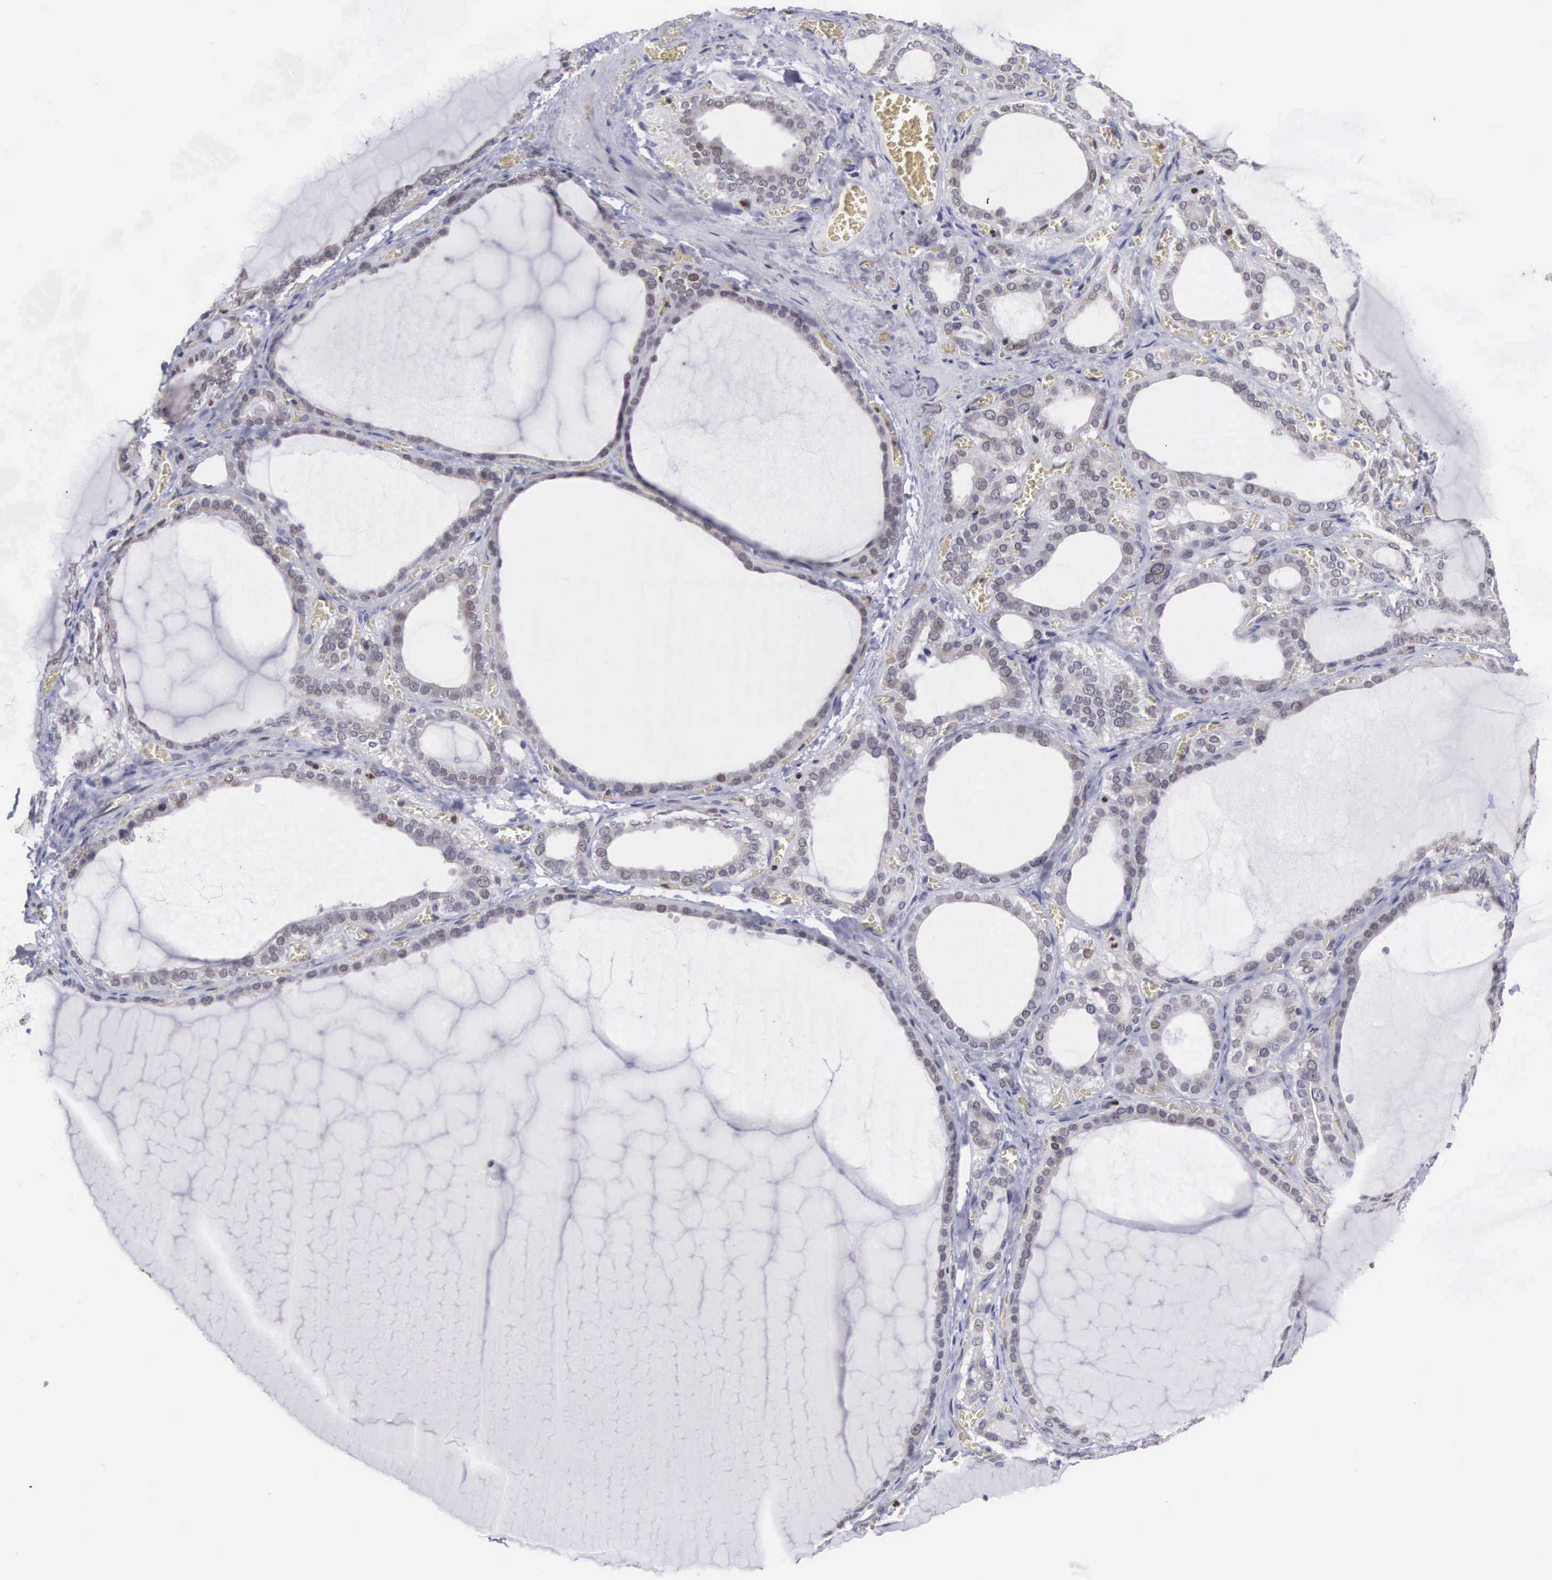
{"staining": {"intensity": "weak", "quantity": "25%-75%", "location": "nuclear"}, "tissue": "thyroid gland", "cell_type": "Glandular cells", "image_type": "normal", "snomed": [{"axis": "morphology", "description": "Normal tissue, NOS"}, {"axis": "topography", "description": "Thyroid gland"}], "caption": "Glandular cells demonstrate weak nuclear expression in about 25%-75% of cells in benign thyroid gland.", "gene": "VRK1", "patient": {"sex": "female", "age": 55}}